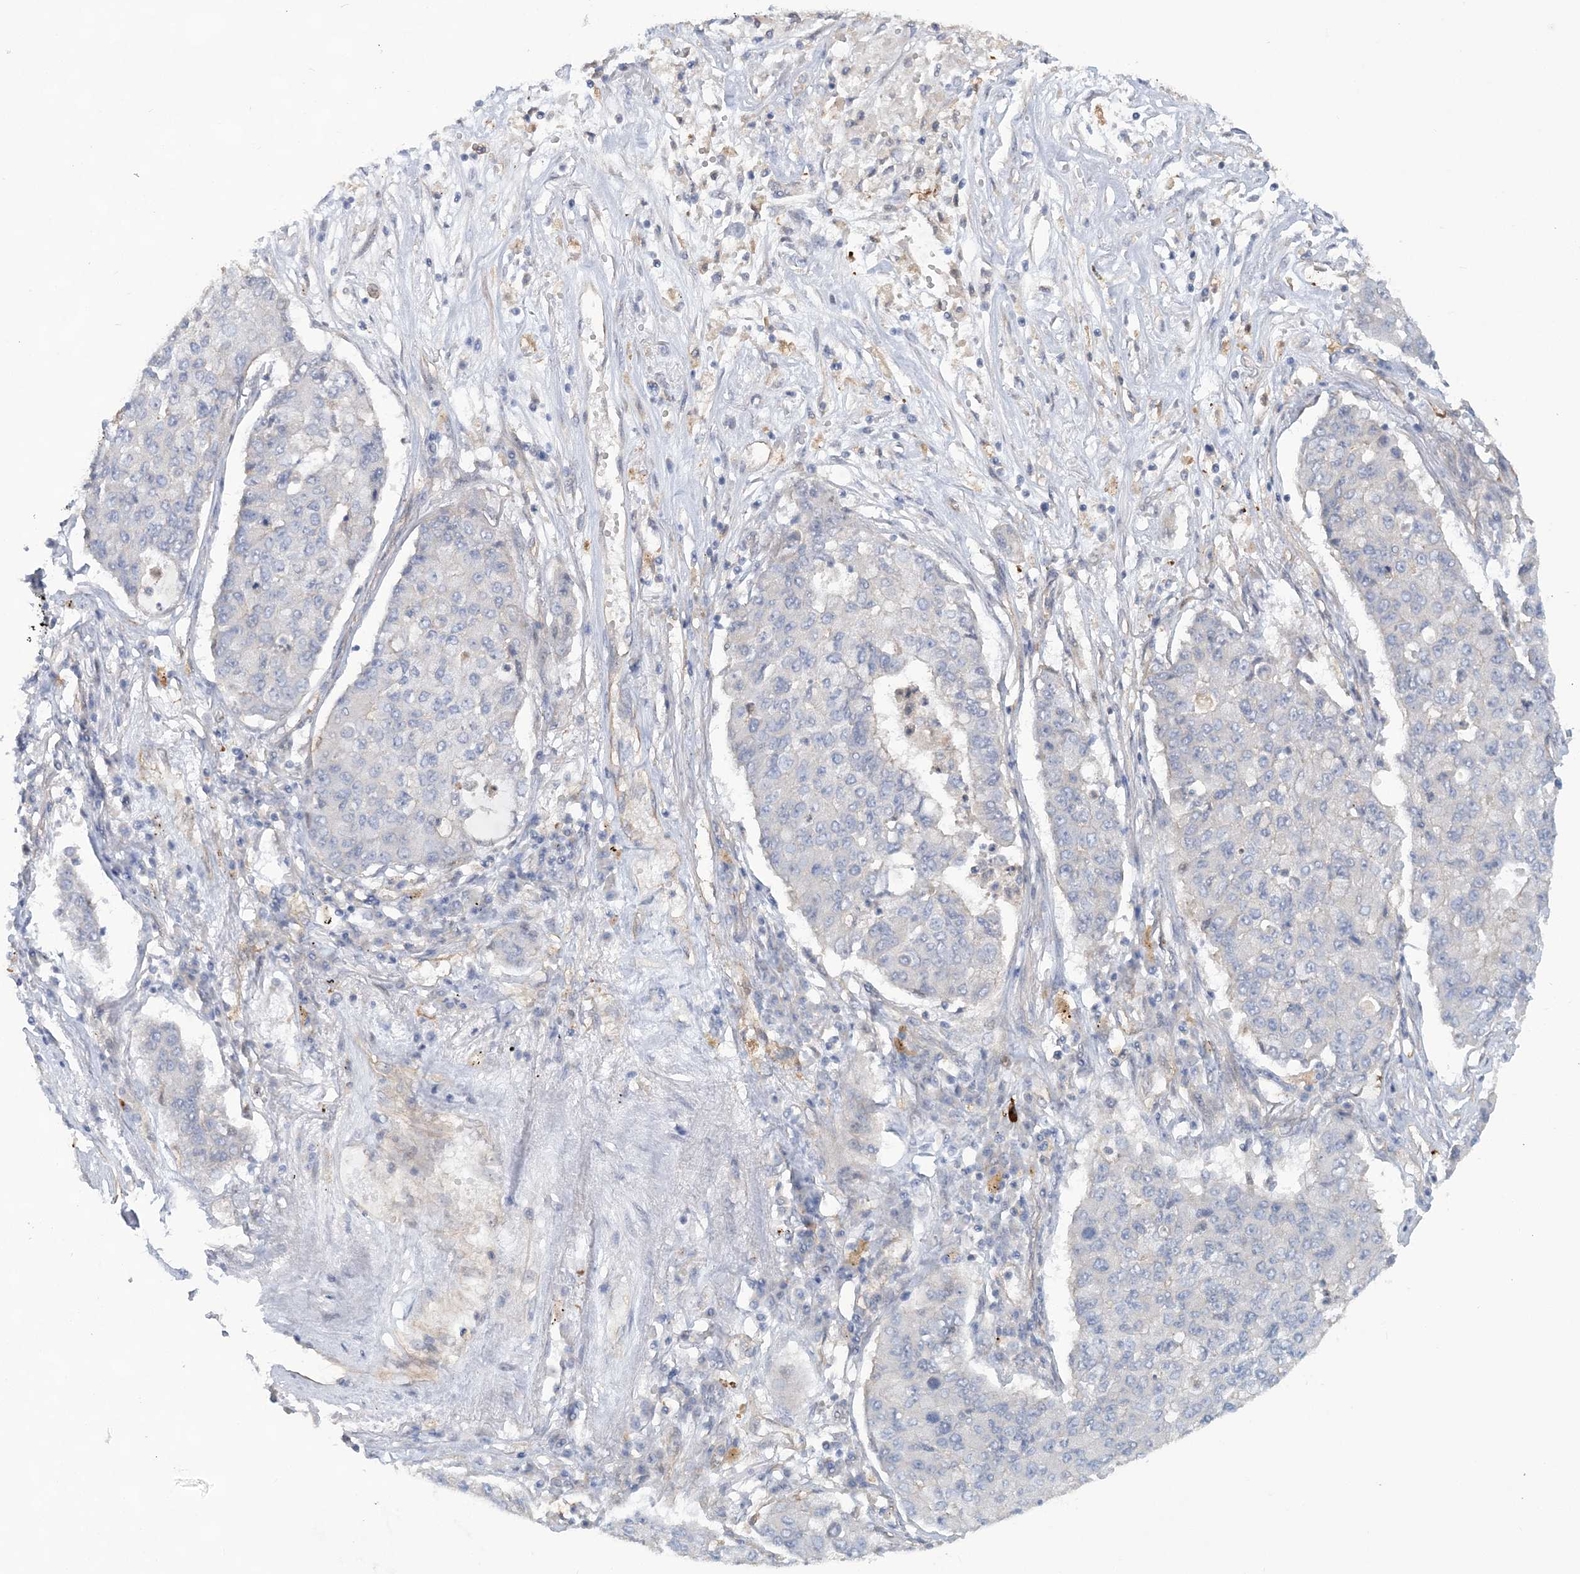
{"staining": {"intensity": "negative", "quantity": "none", "location": "none"}, "tissue": "lung cancer", "cell_type": "Tumor cells", "image_type": "cancer", "snomed": [{"axis": "morphology", "description": "Squamous cell carcinoma, NOS"}, {"axis": "topography", "description": "Lung"}], "caption": "IHC histopathology image of human lung squamous cell carcinoma stained for a protein (brown), which demonstrates no positivity in tumor cells.", "gene": "RAI14", "patient": {"sex": "male", "age": 74}}